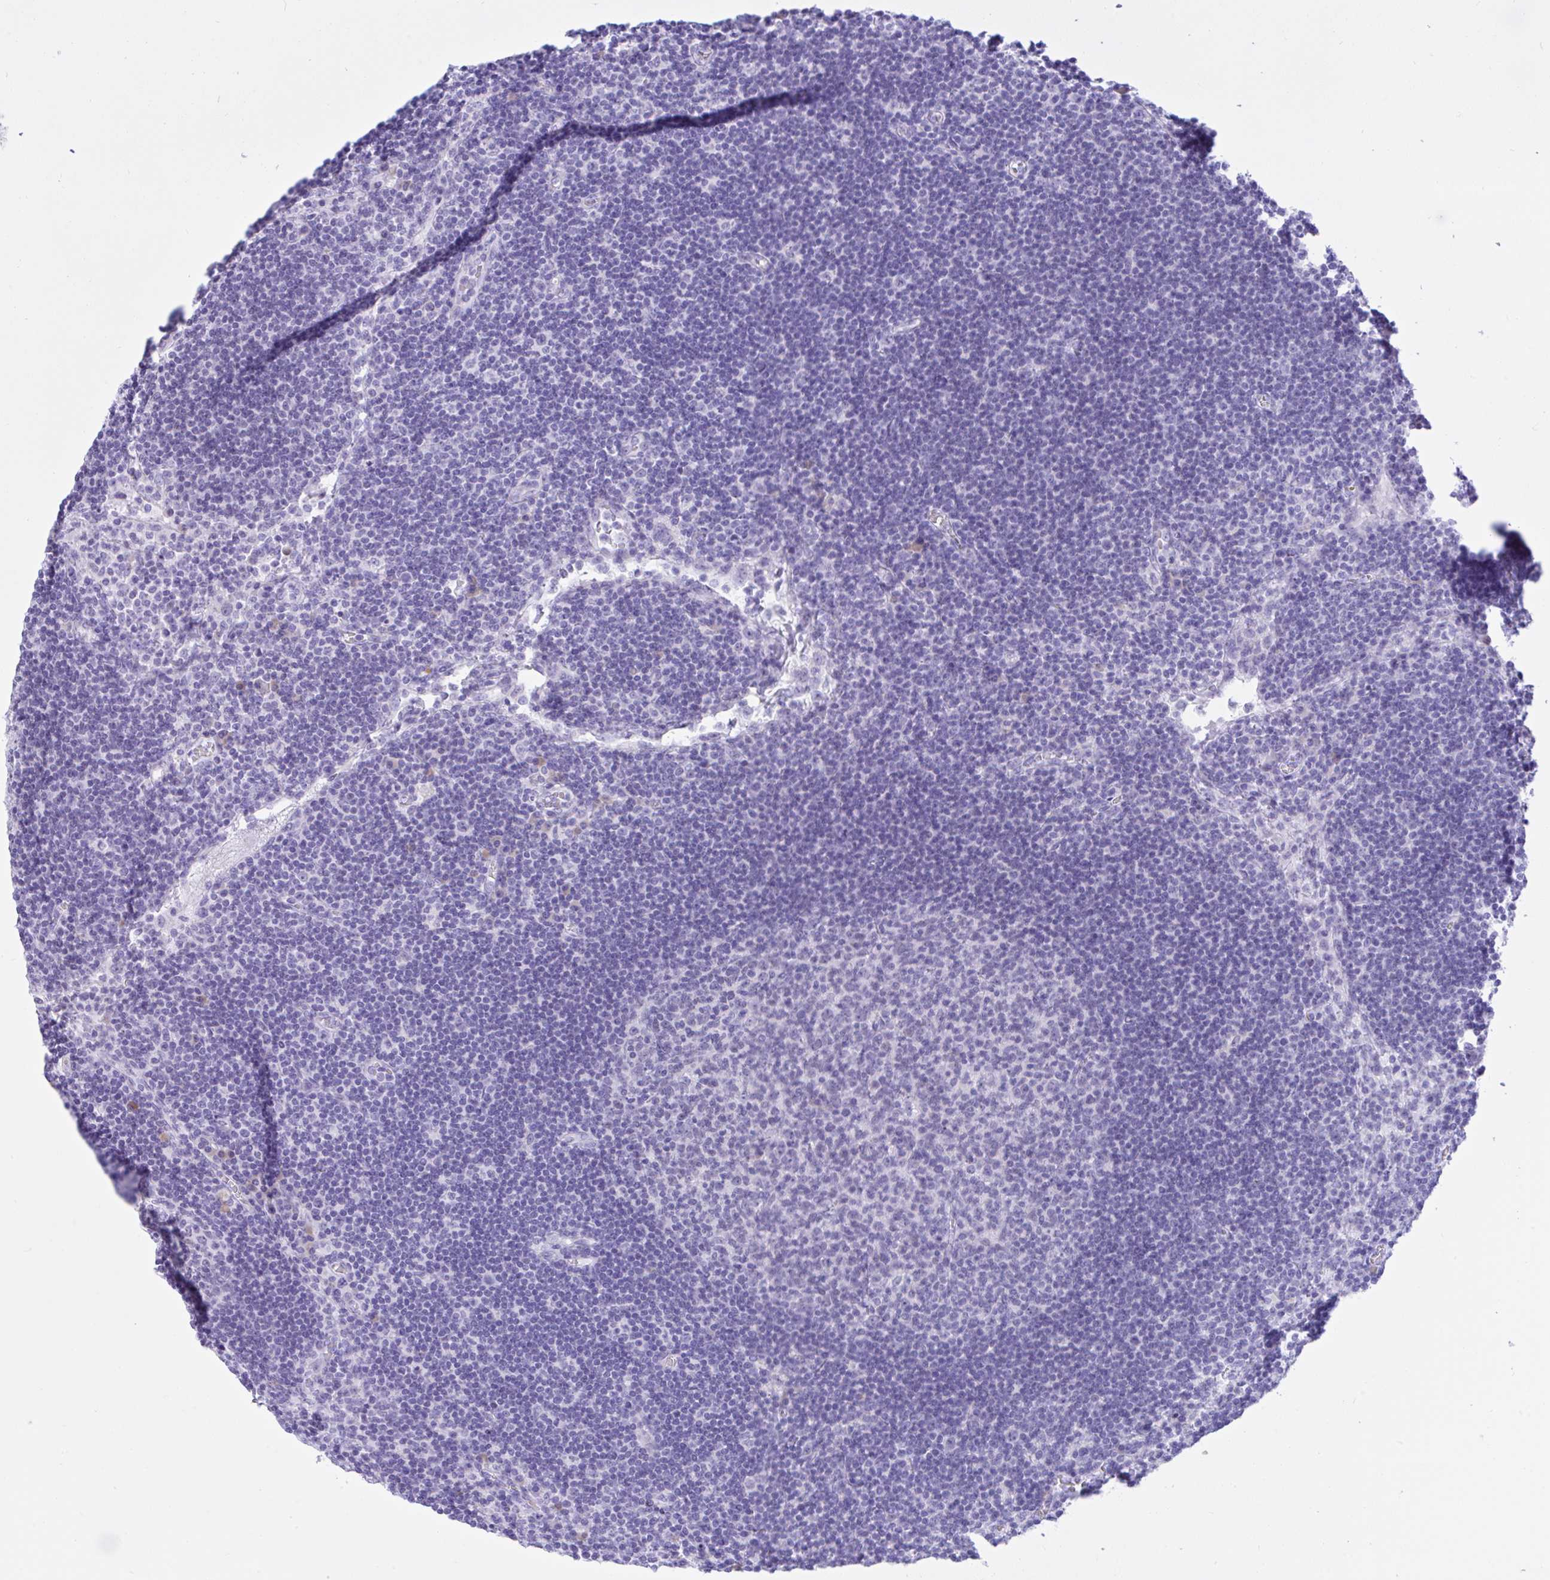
{"staining": {"intensity": "negative", "quantity": "none", "location": "none"}, "tissue": "lymph node", "cell_type": "Germinal center cells", "image_type": "normal", "snomed": [{"axis": "morphology", "description": "Normal tissue, NOS"}, {"axis": "topography", "description": "Lymph node"}], "caption": "Unremarkable lymph node was stained to show a protein in brown. There is no significant expression in germinal center cells.", "gene": "SEL1L2", "patient": {"sex": "male", "age": 67}}